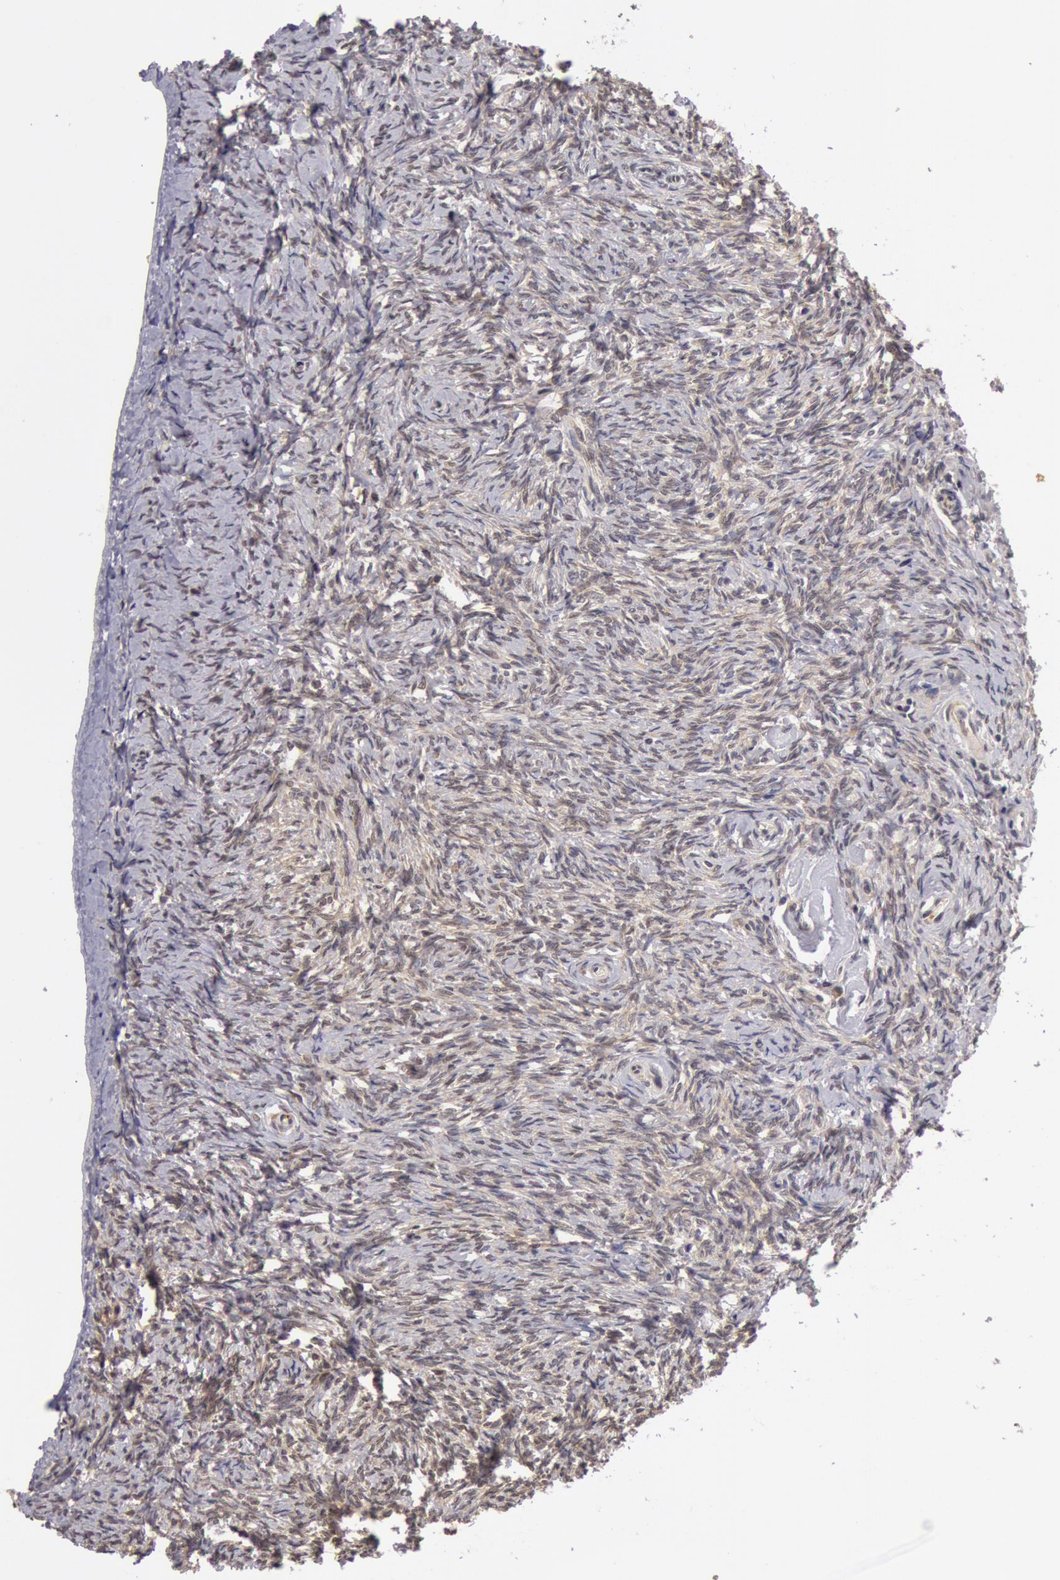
{"staining": {"intensity": "negative", "quantity": "none", "location": "none"}, "tissue": "ovary", "cell_type": "Ovarian stroma cells", "image_type": "normal", "snomed": [{"axis": "morphology", "description": "Normal tissue, NOS"}, {"axis": "topography", "description": "Ovary"}], "caption": "The immunohistochemistry micrograph has no significant staining in ovarian stroma cells of ovary.", "gene": "SYTL4", "patient": {"sex": "female", "age": 53}}